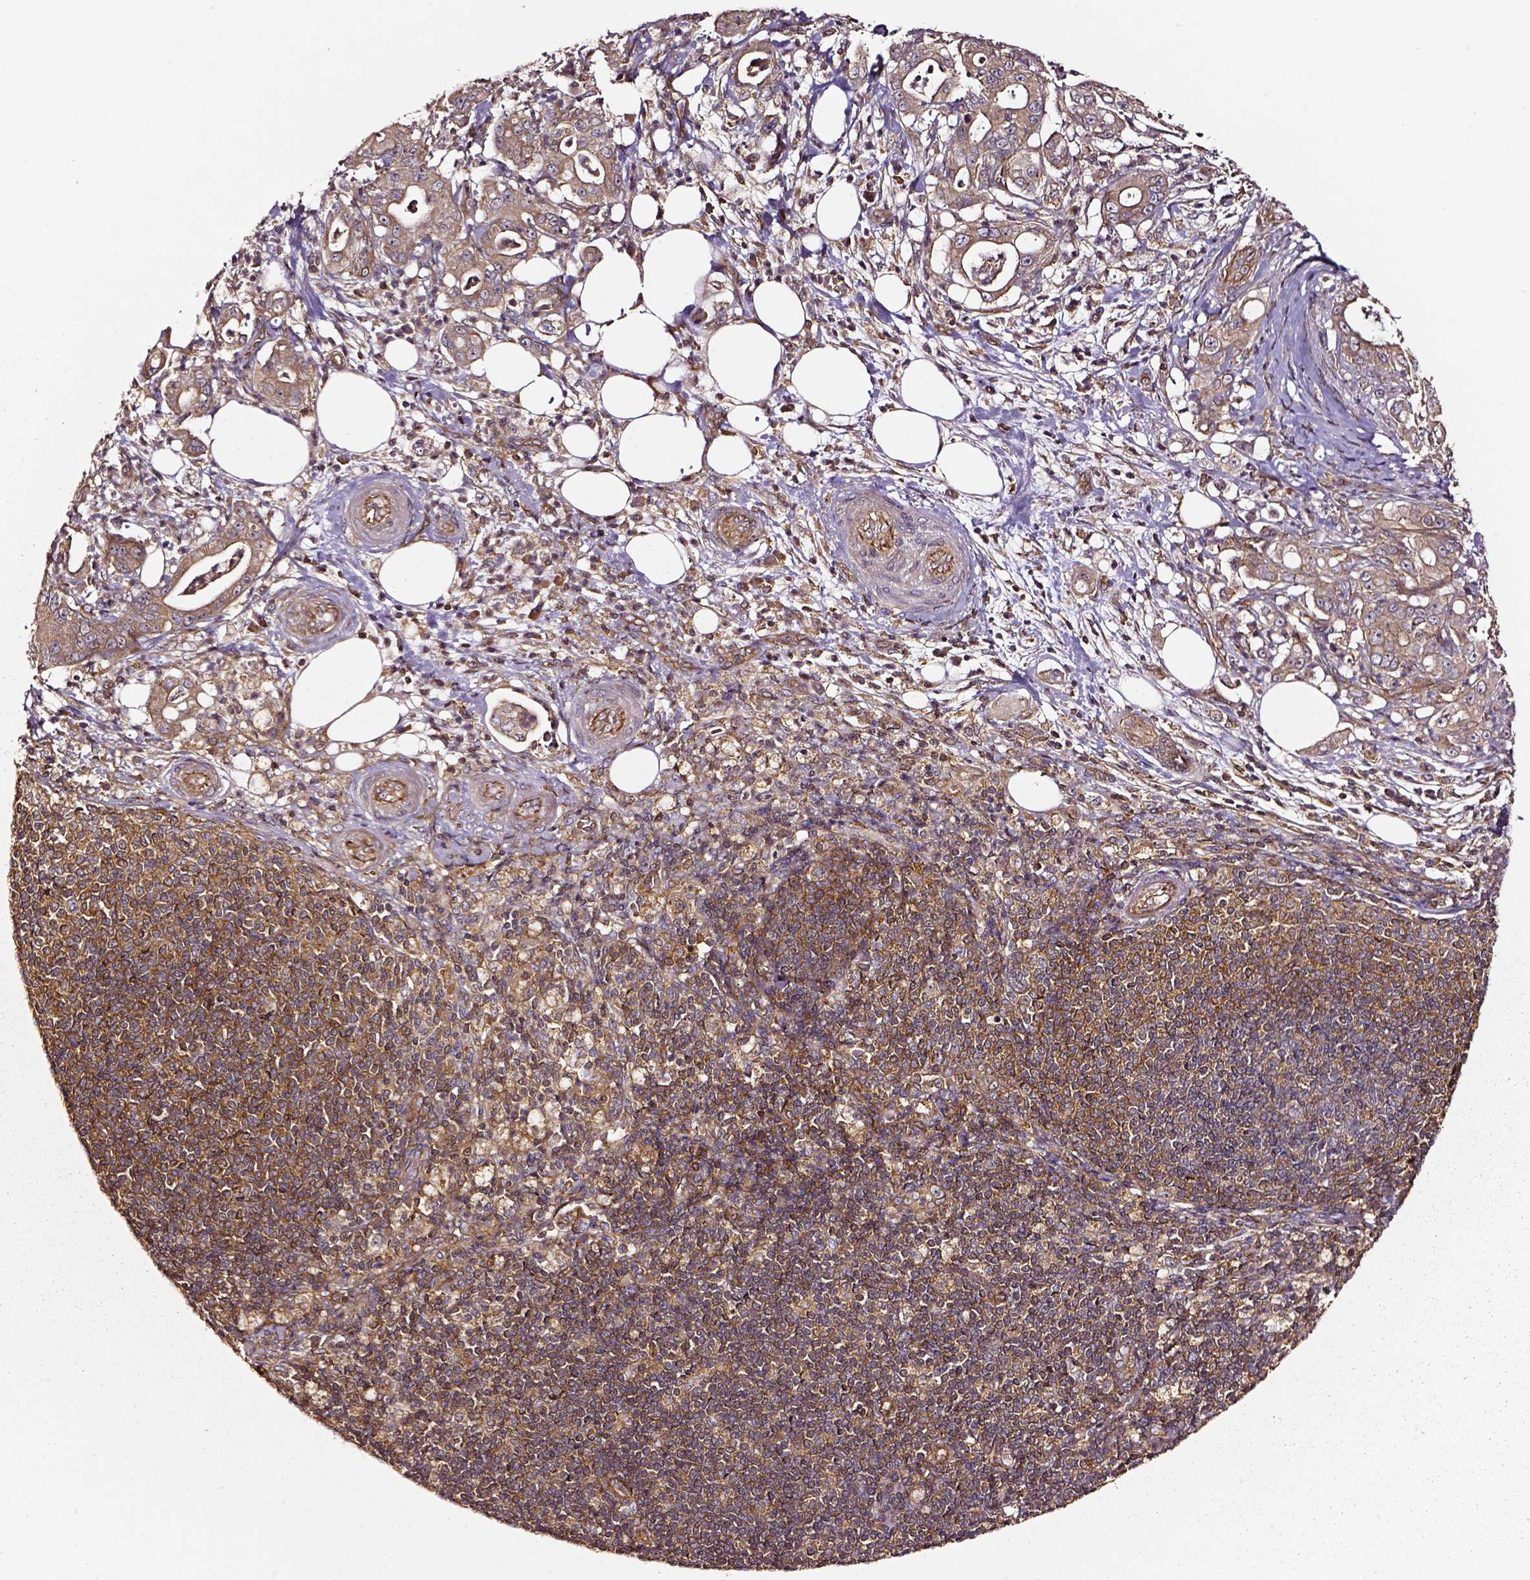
{"staining": {"intensity": "moderate", "quantity": ">75%", "location": "cytoplasmic/membranous"}, "tissue": "pancreatic cancer", "cell_type": "Tumor cells", "image_type": "cancer", "snomed": [{"axis": "morphology", "description": "Adenocarcinoma, NOS"}, {"axis": "topography", "description": "Pancreas"}], "caption": "The image exhibits staining of adenocarcinoma (pancreatic), revealing moderate cytoplasmic/membranous protein positivity (brown color) within tumor cells.", "gene": "RASSF5", "patient": {"sex": "male", "age": 71}}